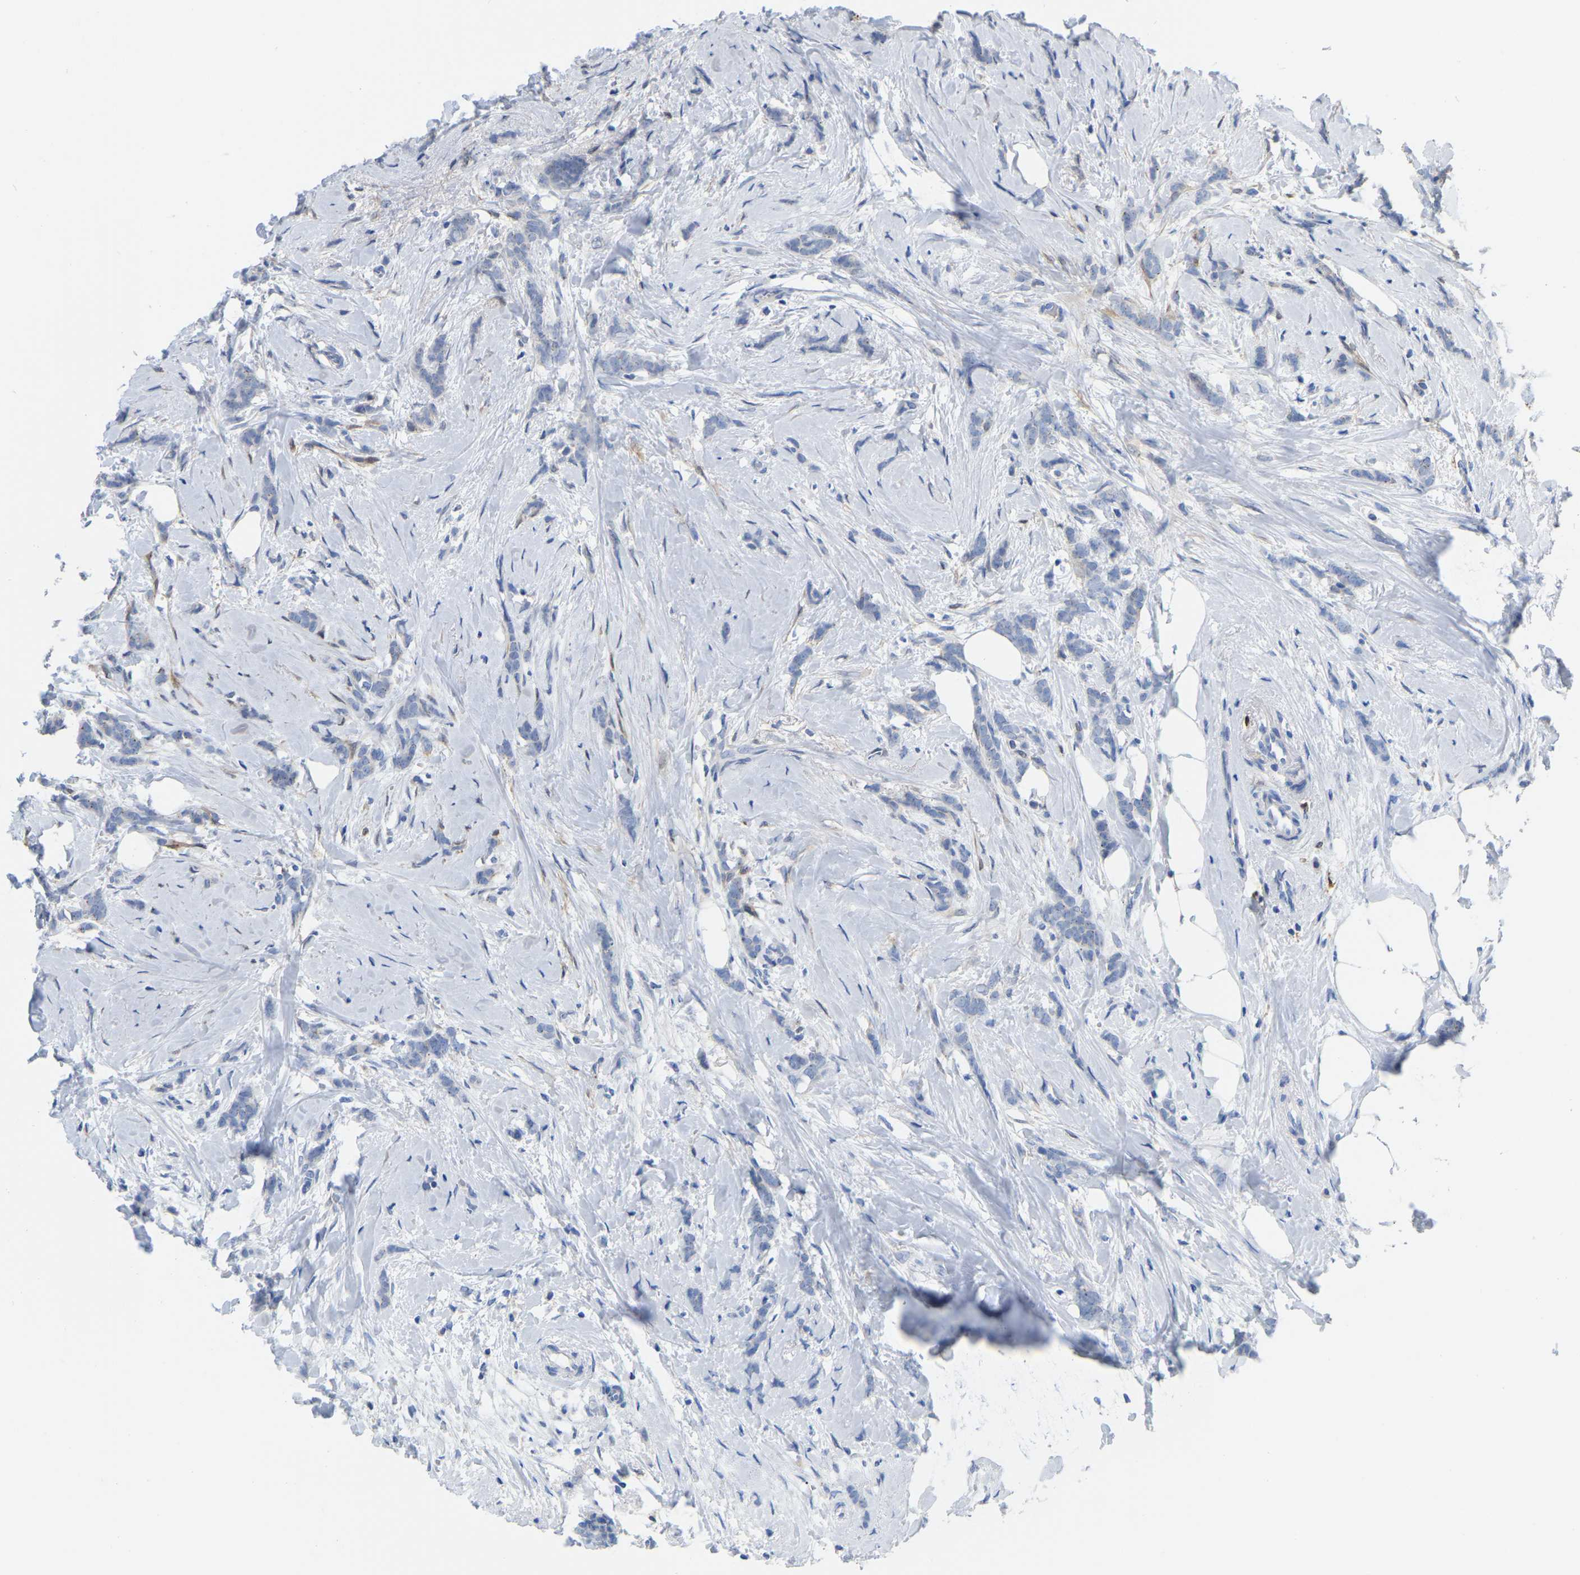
{"staining": {"intensity": "negative", "quantity": "none", "location": "none"}, "tissue": "breast cancer", "cell_type": "Tumor cells", "image_type": "cancer", "snomed": [{"axis": "morphology", "description": "Lobular carcinoma, in situ"}, {"axis": "morphology", "description": "Lobular carcinoma"}, {"axis": "topography", "description": "Breast"}], "caption": "Immunohistochemistry histopathology image of human lobular carcinoma in situ (breast) stained for a protein (brown), which exhibits no expression in tumor cells.", "gene": "ULBP2", "patient": {"sex": "female", "age": 41}}